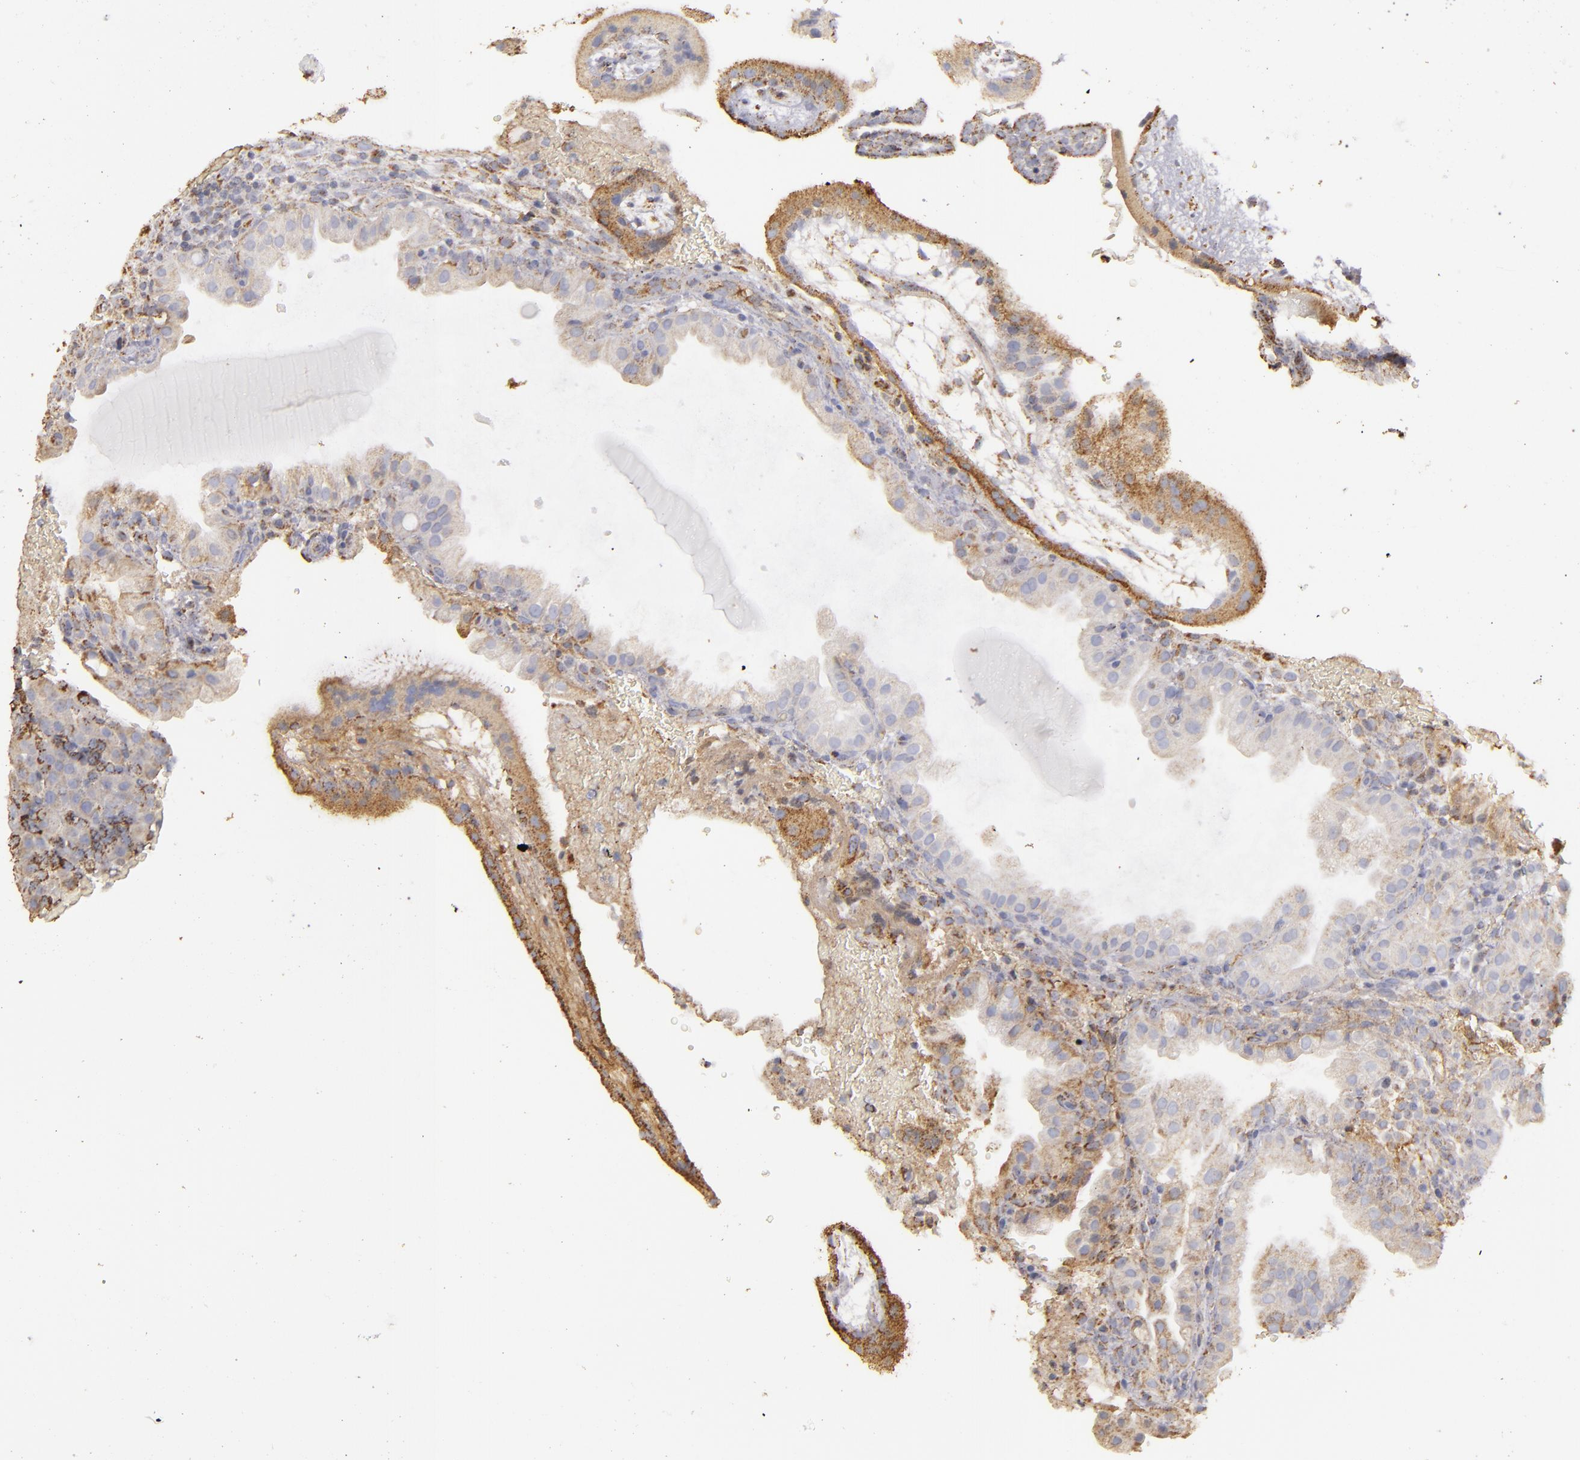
{"staining": {"intensity": "moderate", "quantity": ">75%", "location": "cytoplasmic/membranous"}, "tissue": "placenta", "cell_type": "Trophoblastic cells", "image_type": "normal", "snomed": [{"axis": "morphology", "description": "Normal tissue, NOS"}, {"axis": "topography", "description": "Placenta"}], "caption": "Protein expression analysis of unremarkable human placenta reveals moderate cytoplasmic/membranous staining in about >75% of trophoblastic cells.", "gene": "CFB", "patient": {"sex": "female", "age": 19}}